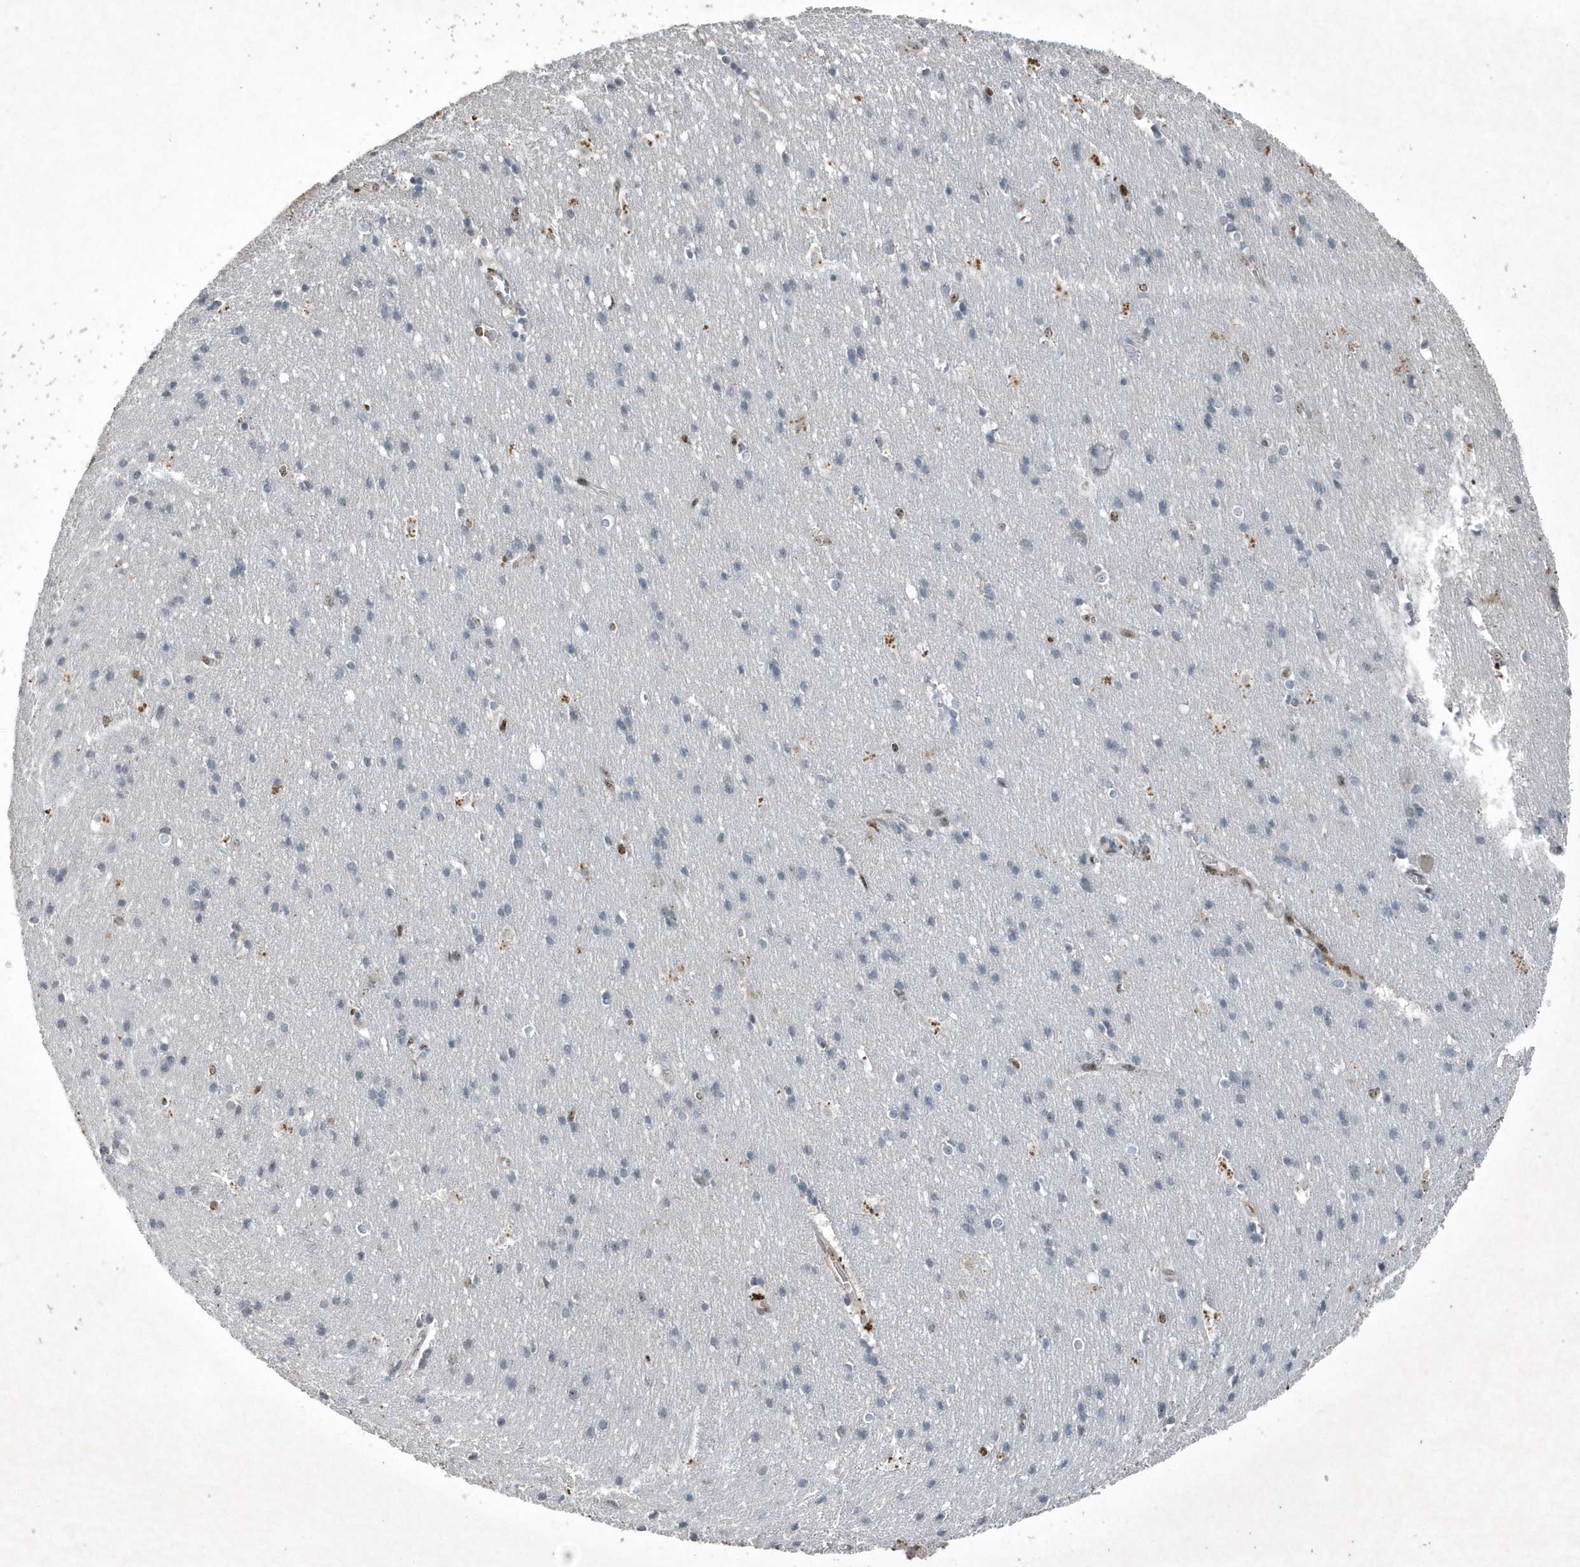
{"staining": {"intensity": "negative", "quantity": "none", "location": "none"}, "tissue": "cerebral cortex", "cell_type": "Endothelial cells", "image_type": "normal", "snomed": [{"axis": "morphology", "description": "Normal tissue, NOS"}, {"axis": "topography", "description": "Cerebral cortex"}], "caption": "The image exhibits no staining of endothelial cells in benign cerebral cortex.", "gene": "QTRT2", "patient": {"sex": "male", "age": 54}}